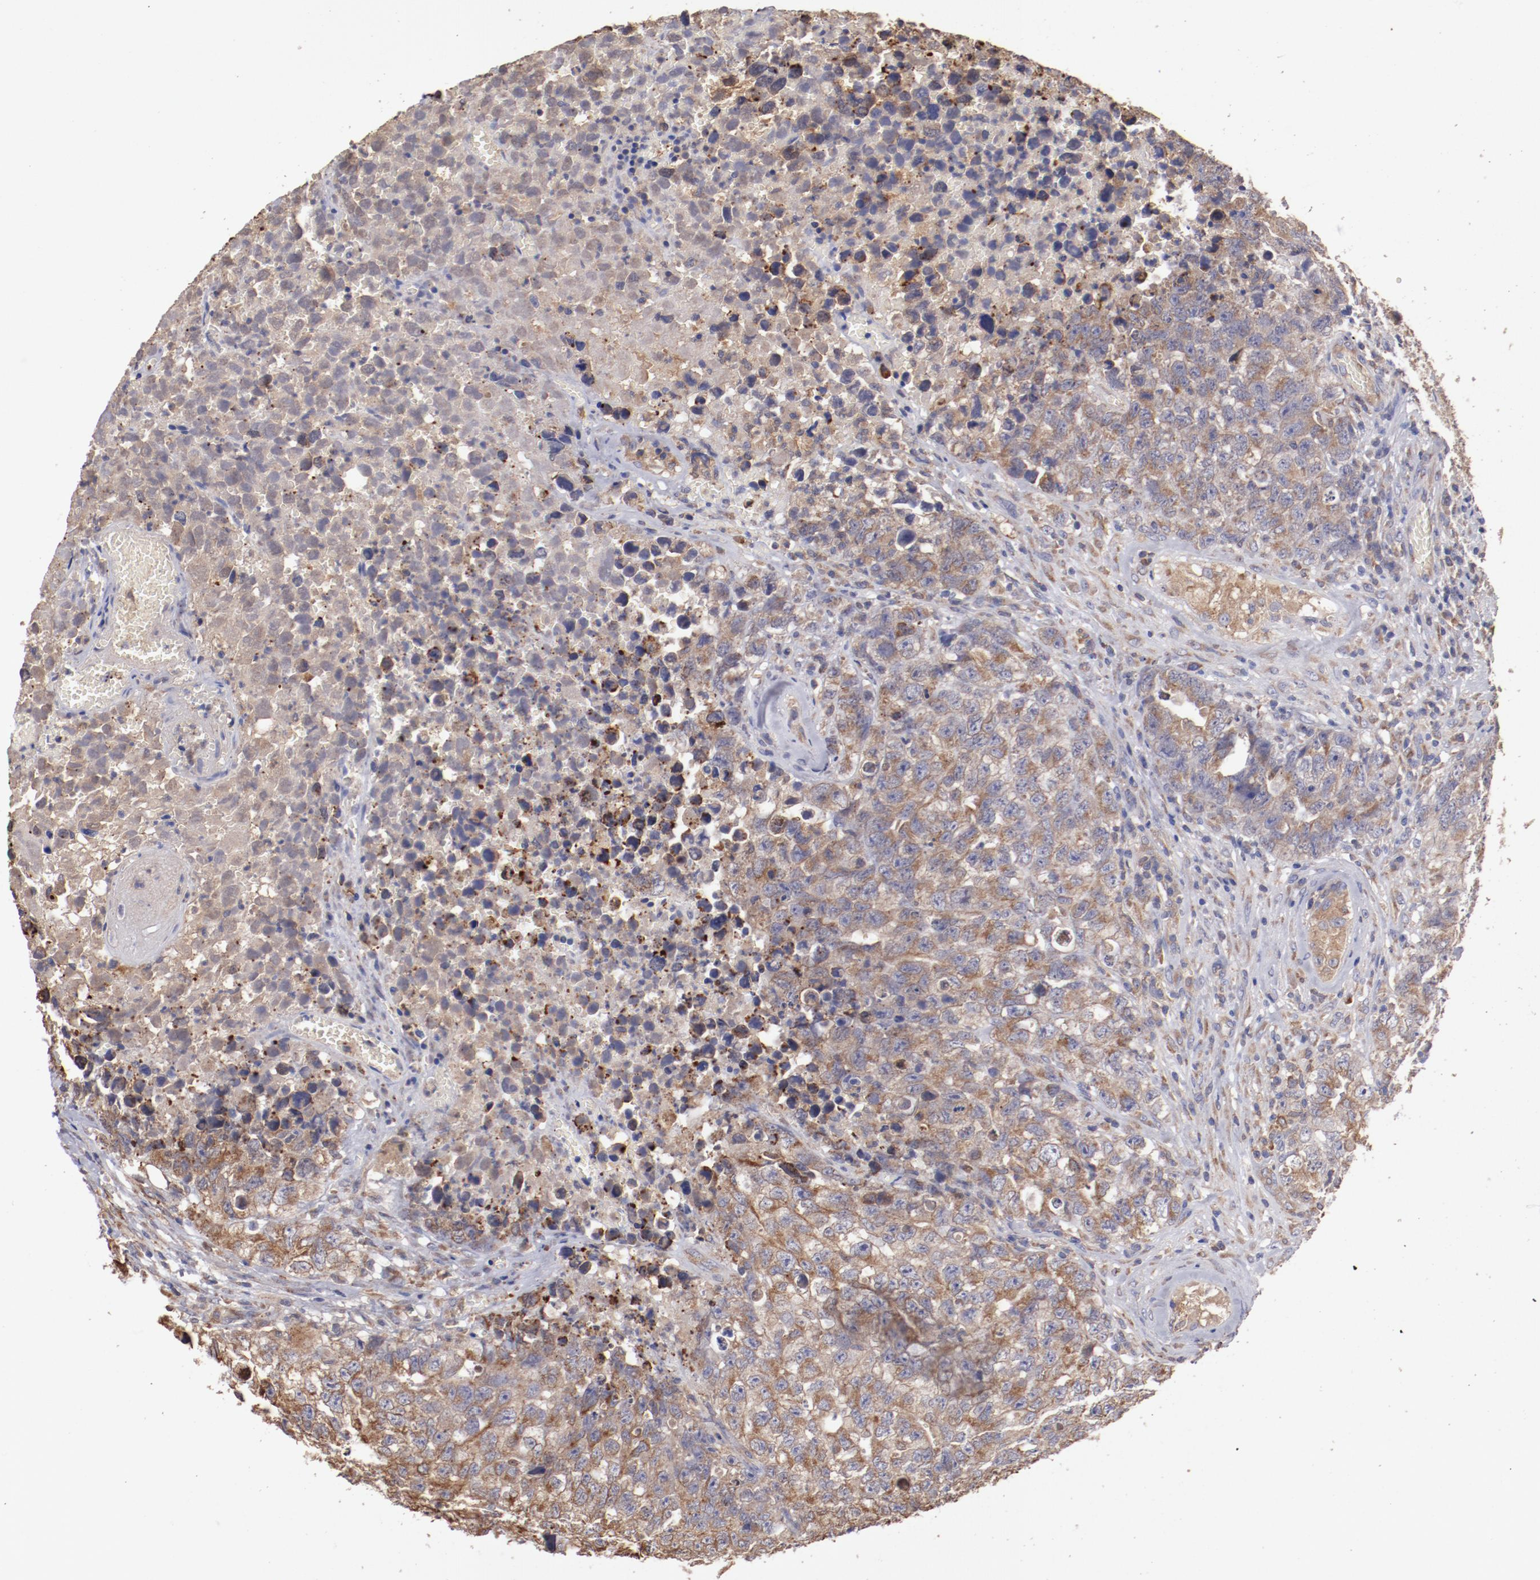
{"staining": {"intensity": "weak", "quantity": "25%-75%", "location": "cytoplasmic/membranous"}, "tissue": "testis cancer", "cell_type": "Tumor cells", "image_type": "cancer", "snomed": [{"axis": "morphology", "description": "Carcinoma, Embryonal, NOS"}, {"axis": "topography", "description": "Testis"}], "caption": "This micrograph displays embryonal carcinoma (testis) stained with IHC to label a protein in brown. The cytoplasmic/membranous of tumor cells show weak positivity for the protein. Nuclei are counter-stained blue.", "gene": "NFKBIE", "patient": {"sex": "male", "age": 31}}